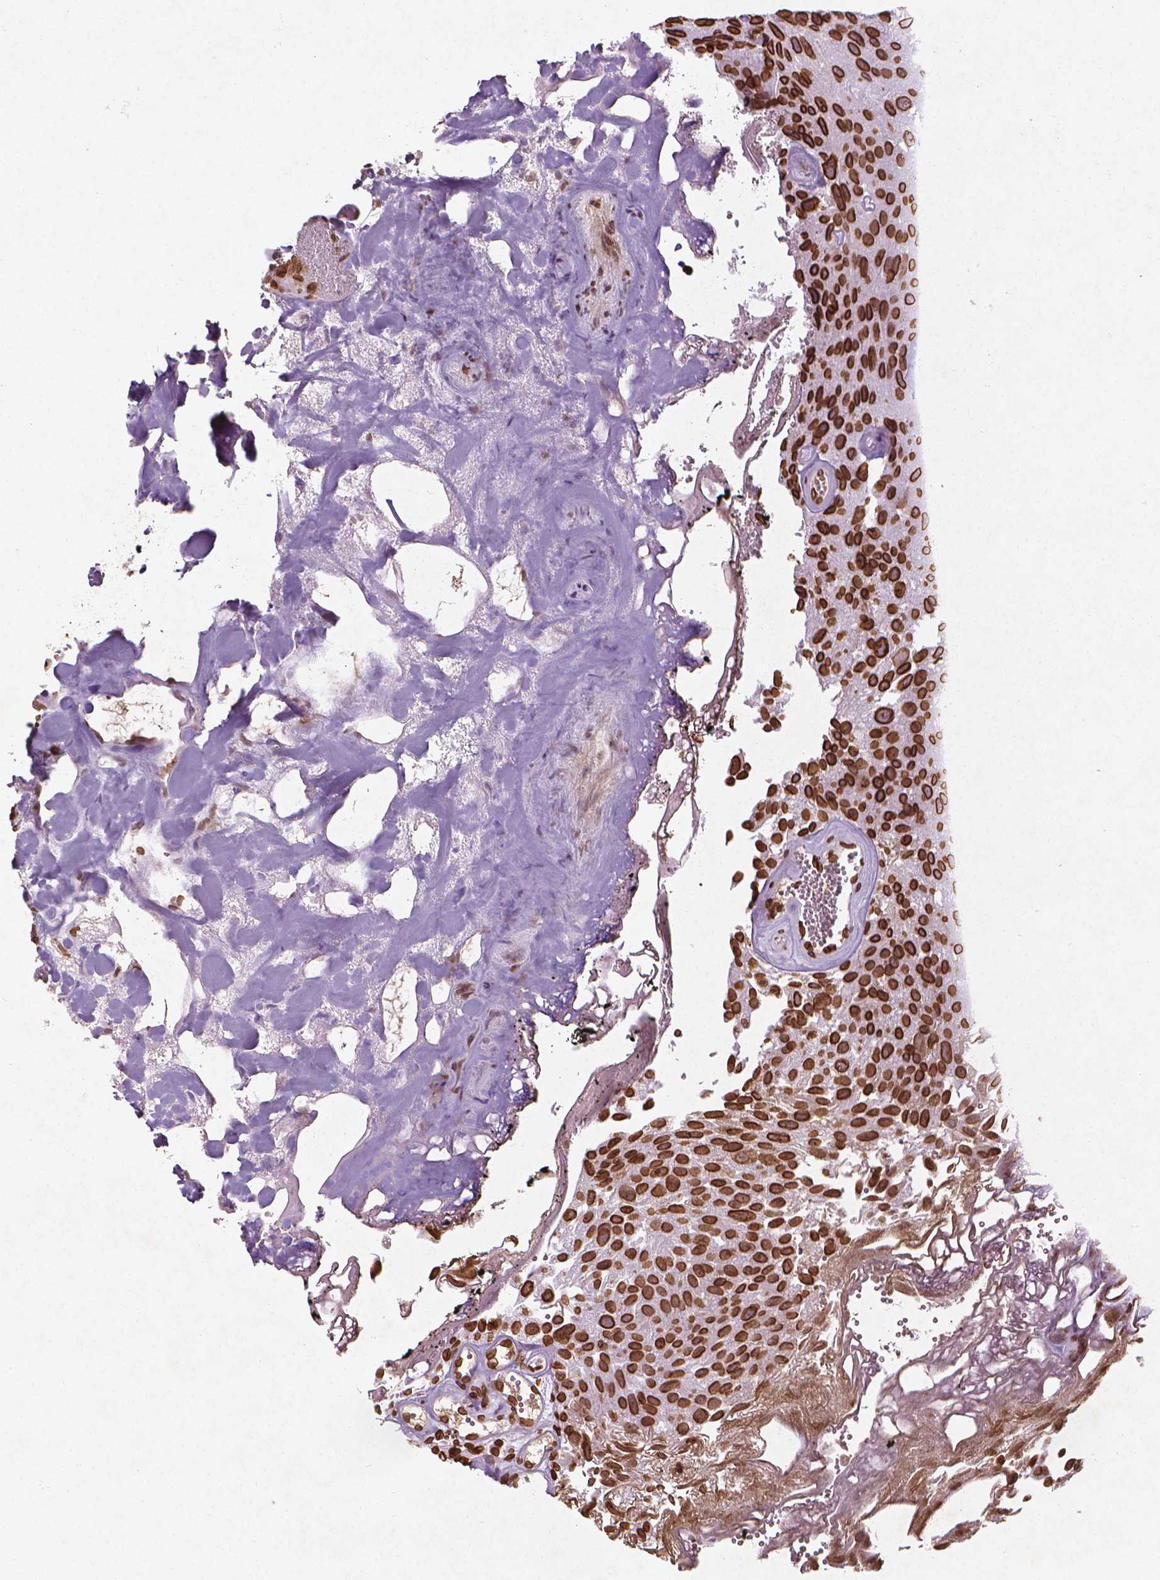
{"staining": {"intensity": "strong", "quantity": ">75%", "location": "cytoplasmic/membranous,nuclear"}, "tissue": "urothelial cancer", "cell_type": "Tumor cells", "image_type": "cancer", "snomed": [{"axis": "morphology", "description": "Urothelial carcinoma, Low grade"}, {"axis": "topography", "description": "Urinary bladder"}], "caption": "Immunohistochemistry micrograph of human urothelial cancer stained for a protein (brown), which demonstrates high levels of strong cytoplasmic/membranous and nuclear positivity in about >75% of tumor cells.", "gene": "LMNB1", "patient": {"sex": "male", "age": 72}}